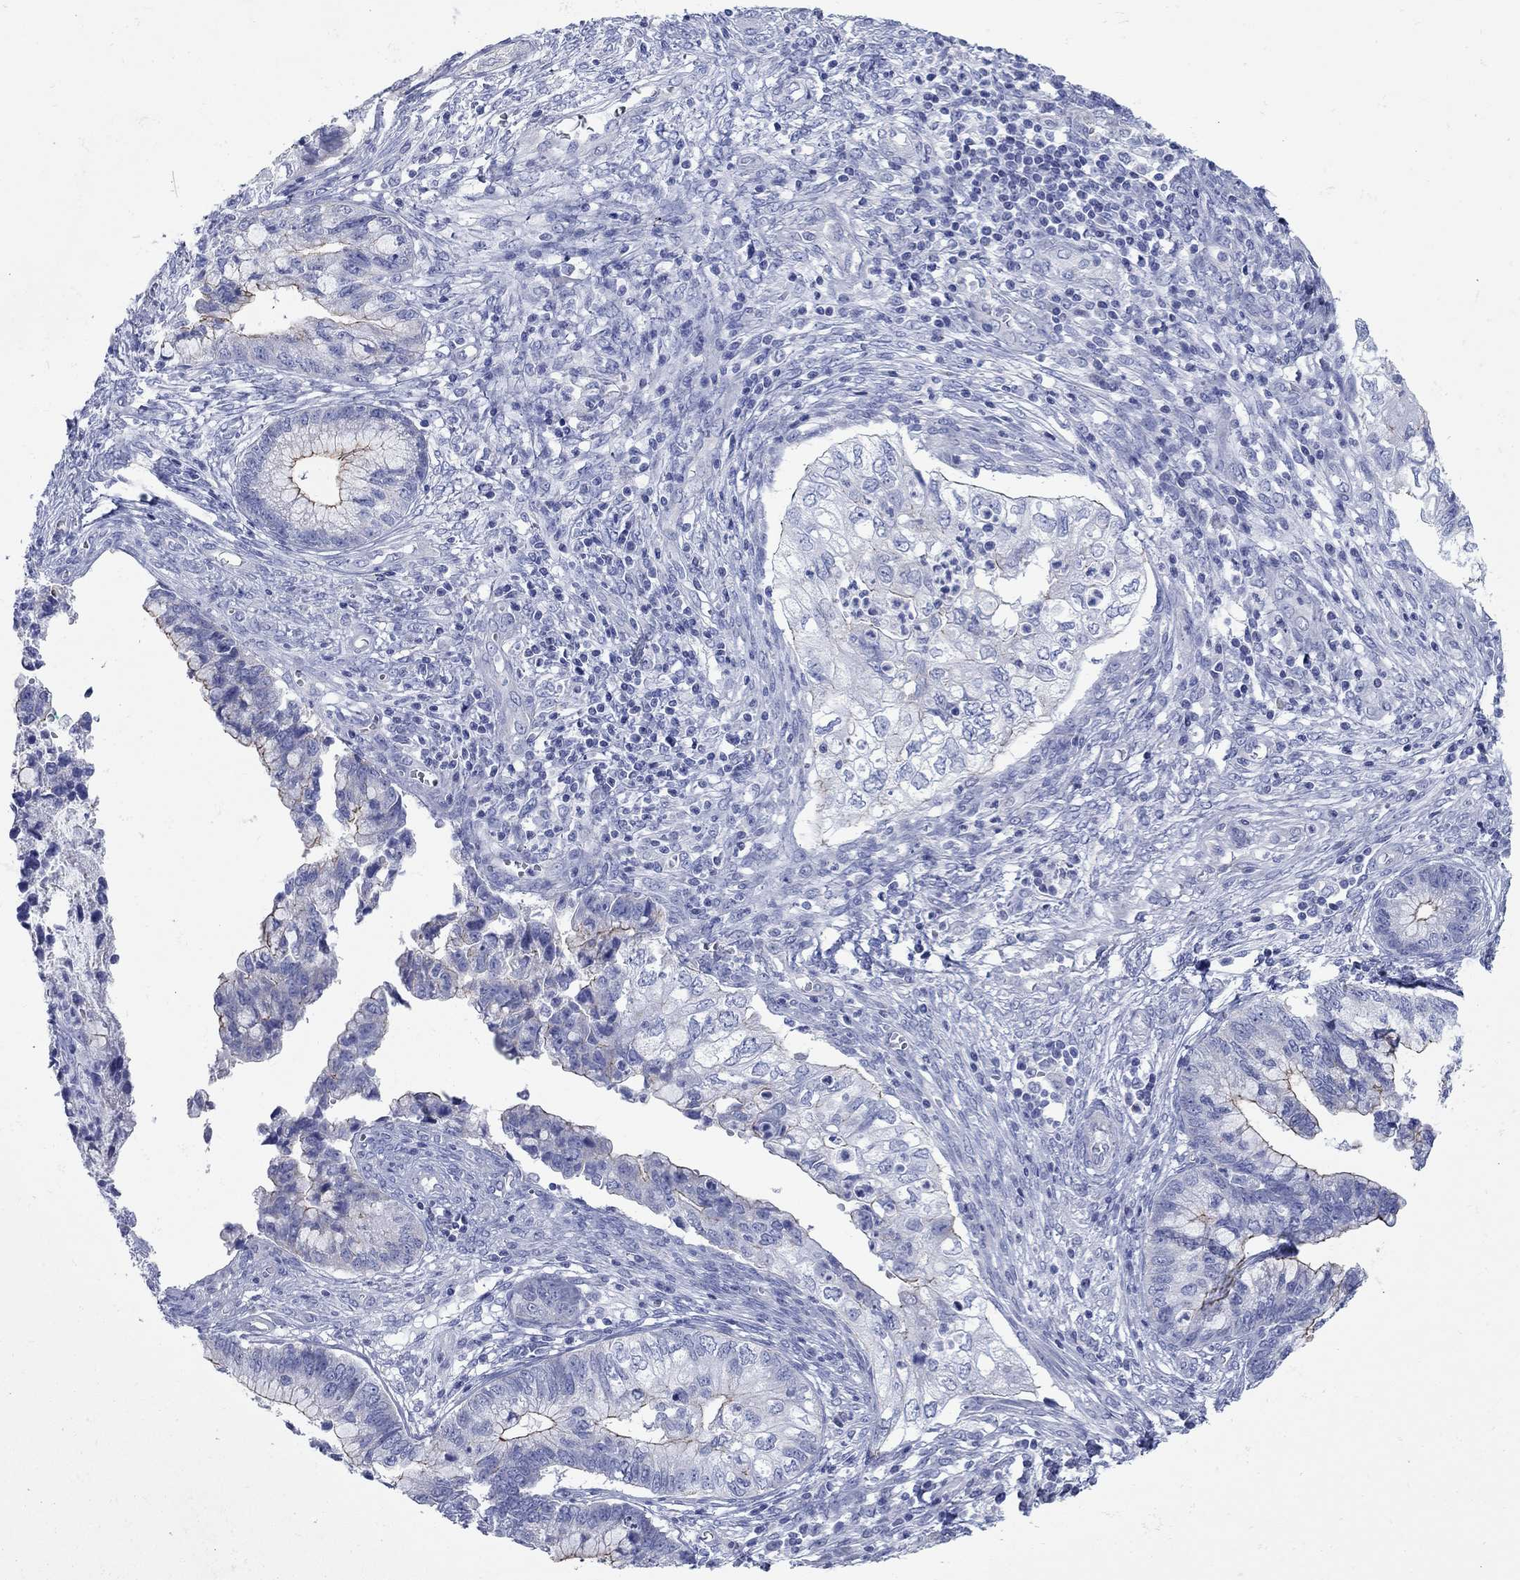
{"staining": {"intensity": "moderate", "quantity": "<25%", "location": "cytoplasmic/membranous"}, "tissue": "cervical cancer", "cell_type": "Tumor cells", "image_type": "cancer", "snomed": [{"axis": "morphology", "description": "Adenocarcinoma, NOS"}, {"axis": "topography", "description": "Cervix"}], "caption": "Adenocarcinoma (cervical) tissue reveals moderate cytoplasmic/membranous positivity in approximately <25% of tumor cells, visualized by immunohistochemistry.", "gene": "PDZD3", "patient": {"sex": "female", "age": 44}}